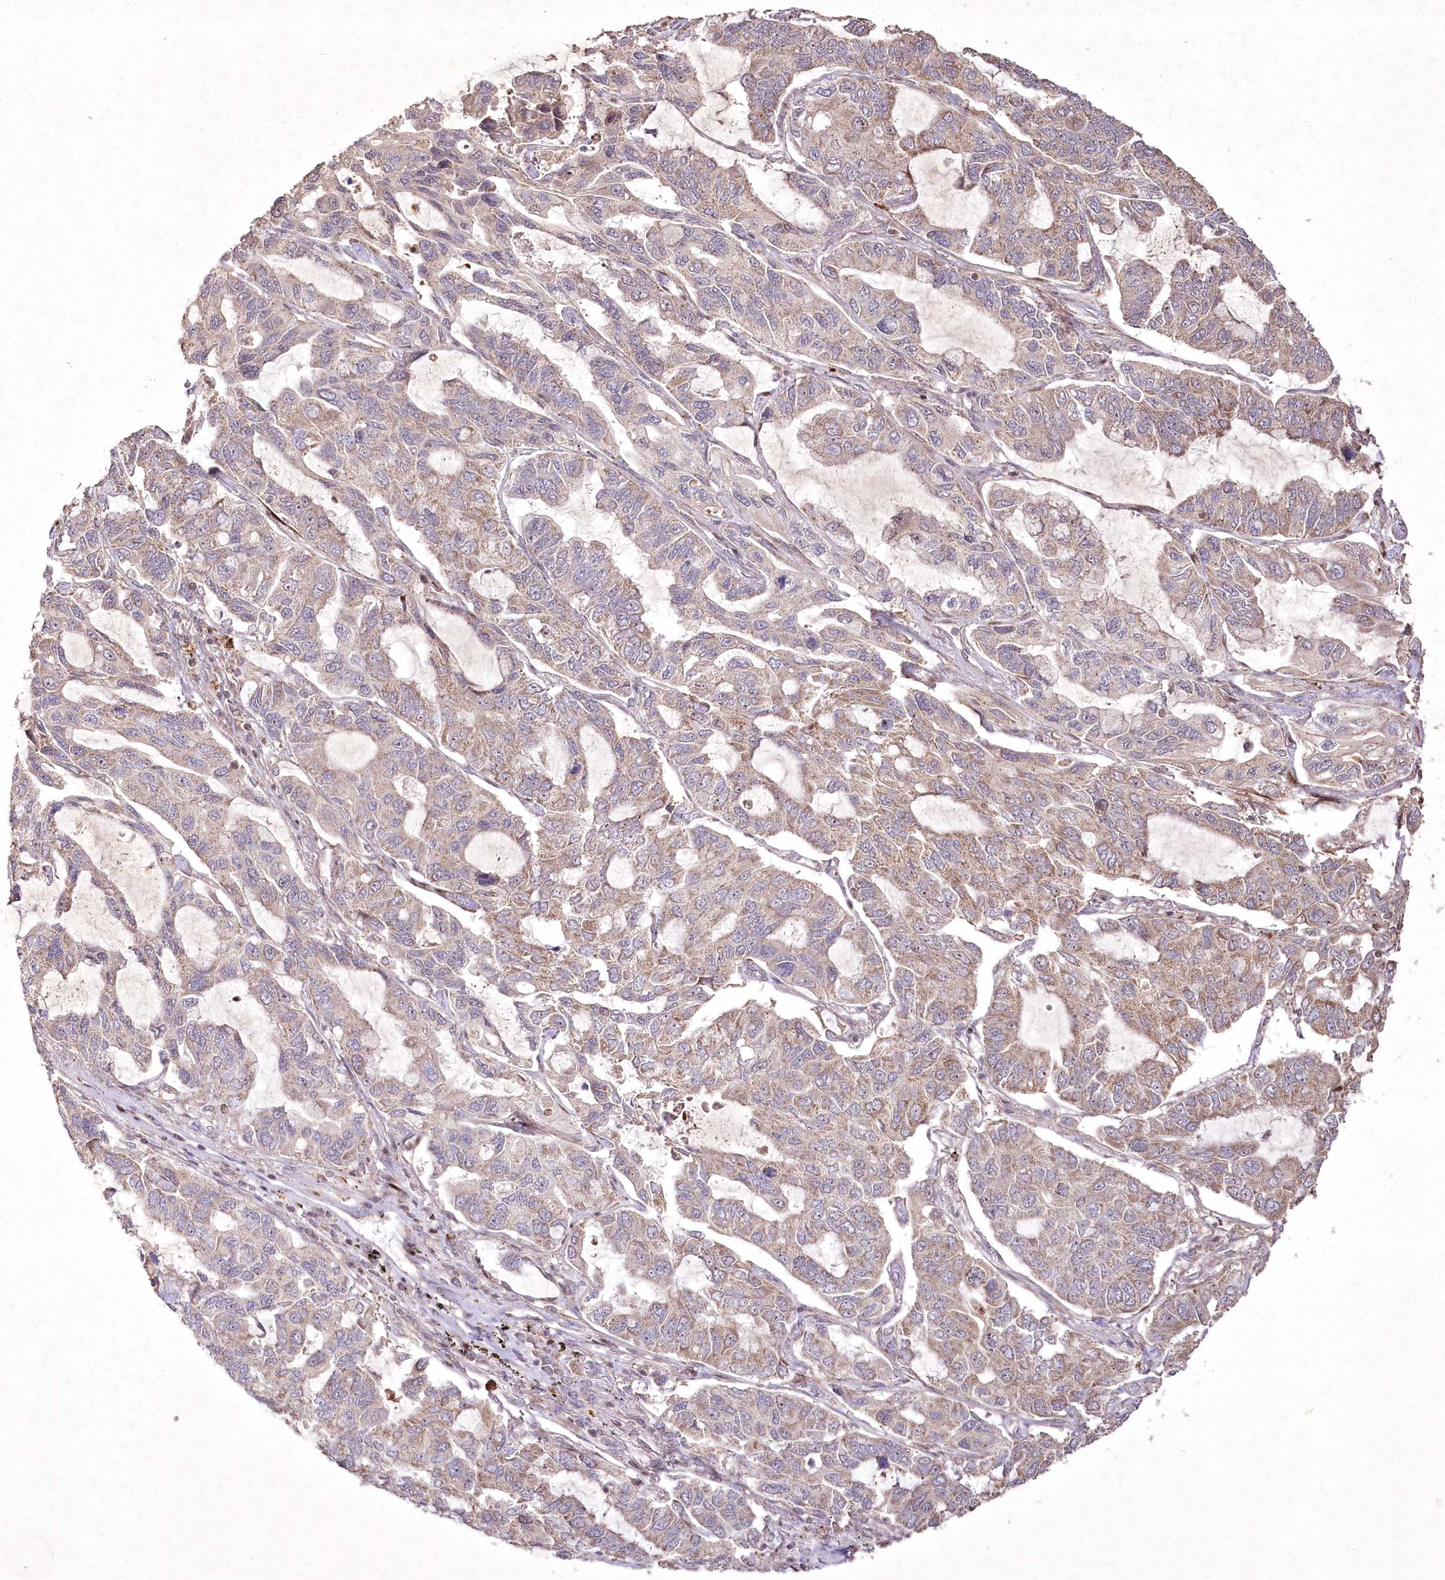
{"staining": {"intensity": "weak", "quantity": ">75%", "location": "cytoplasmic/membranous"}, "tissue": "lung cancer", "cell_type": "Tumor cells", "image_type": "cancer", "snomed": [{"axis": "morphology", "description": "Adenocarcinoma, NOS"}, {"axis": "topography", "description": "Lung"}], "caption": "Tumor cells exhibit low levels of weak cytoplasmic/membranous positivity in about >75% of cells in adenocarcinoma (lung).", "gene": "PSTK", "patient": {"sex": "male", "age": 64}}